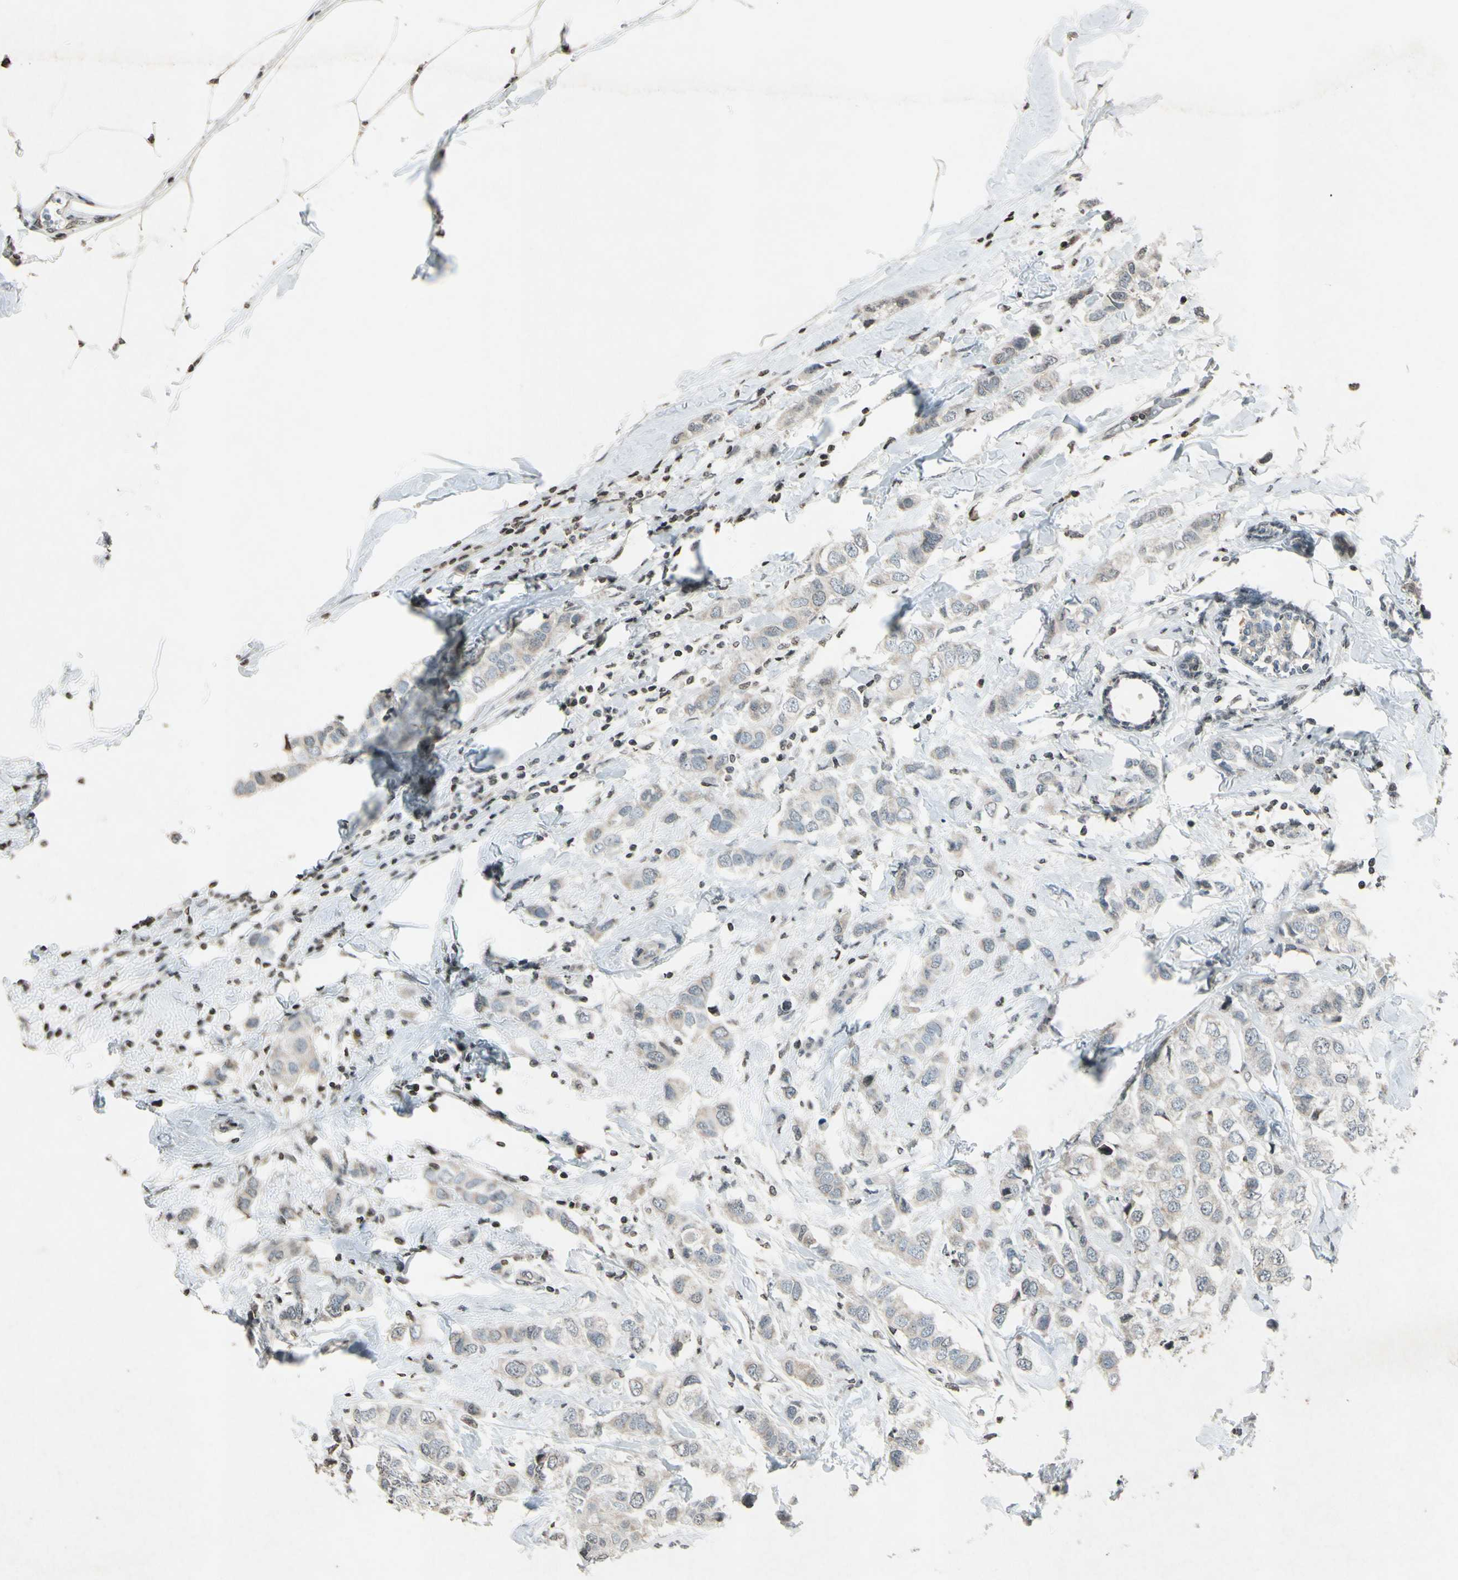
{"staining": {"intensity": "weak", "quantity": ">75%", "location": "cytoplasmic/membranous"}, "tissue": "breast cancer", "cell_type": "Tumor cells", "image_type": "cancer", "snomed": [{"axis": "morphology", "description": "Duct carcinoma"}, {"axis": "topography", "description": "Breast"}], "caption": "An immunohistochemistry (IHC) photomicrograph of neoplastic tissue is shown. Protein staining in brown highlights weak cytoplasmic/membranous positivity in breast cancer within tumor cells. (Stains: DAB (3,3'-diaminobenzidine) in brown, nuclei in blue, Microscopy: brightfield microscopy at high magnification).", "gene": "CLDN11", "patient": {"sex": "female", "age": 50}}